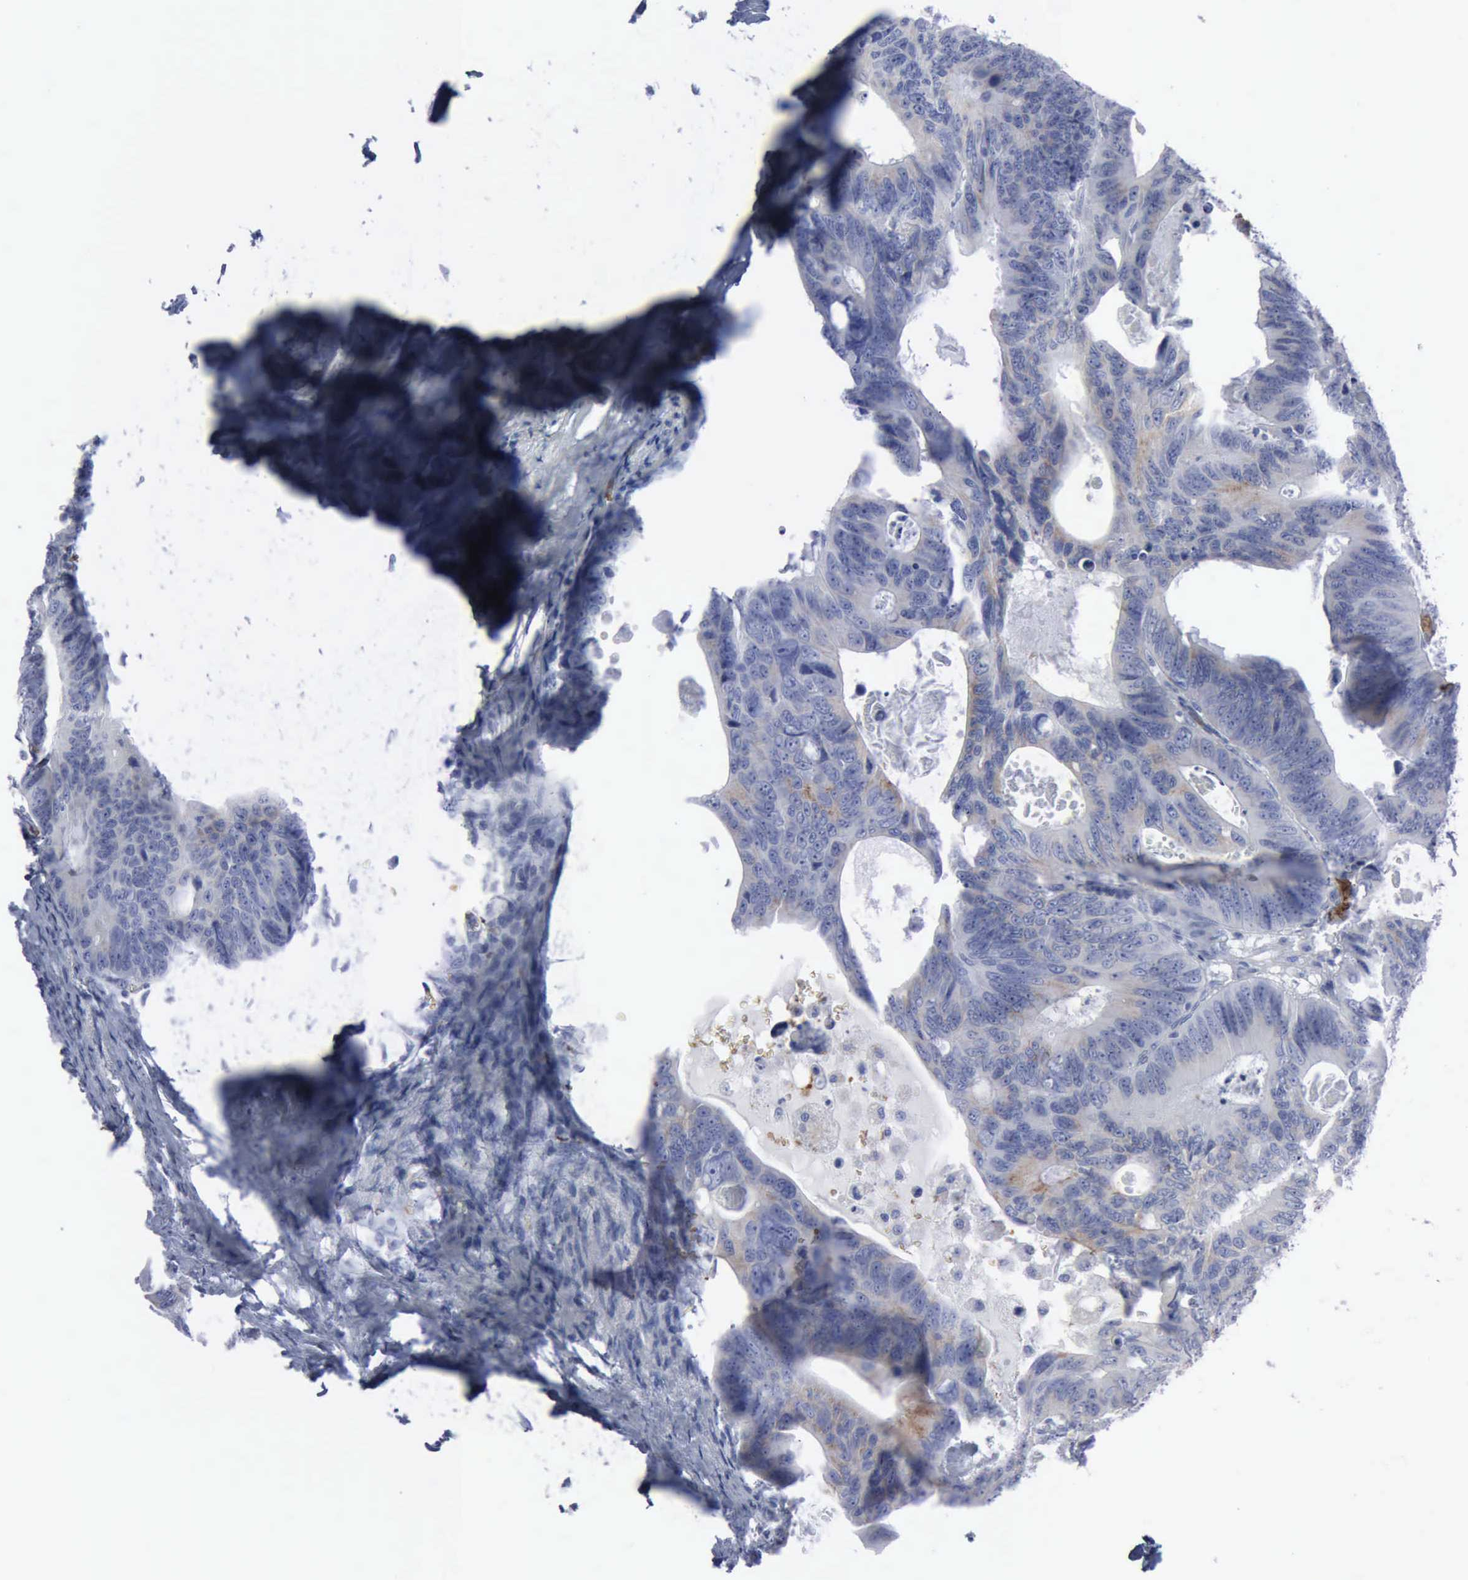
{"staining": {"intensity": "weak", "quantity": "25%-75%", "location": "cytoplasmic/membranous"}, "tissue": "colorectal cancer", "cell_type": "Tumor cells", "image_type": "cancer", "snomed": [{"axis": "morphology", "description": "Adenocarcinoma, NOS"}, {"axis": "topography", "description": "Colon"}], "caption": "The histopathology image exhibits immunohistochemical staining of adenocarcinoma (colorectal). There is weak cytoplasmic/membranous expression is identified in about 25%-75% of tumor cells.", "gene": "TGFB1", "patient": {"sex": "female", "age": 55}}